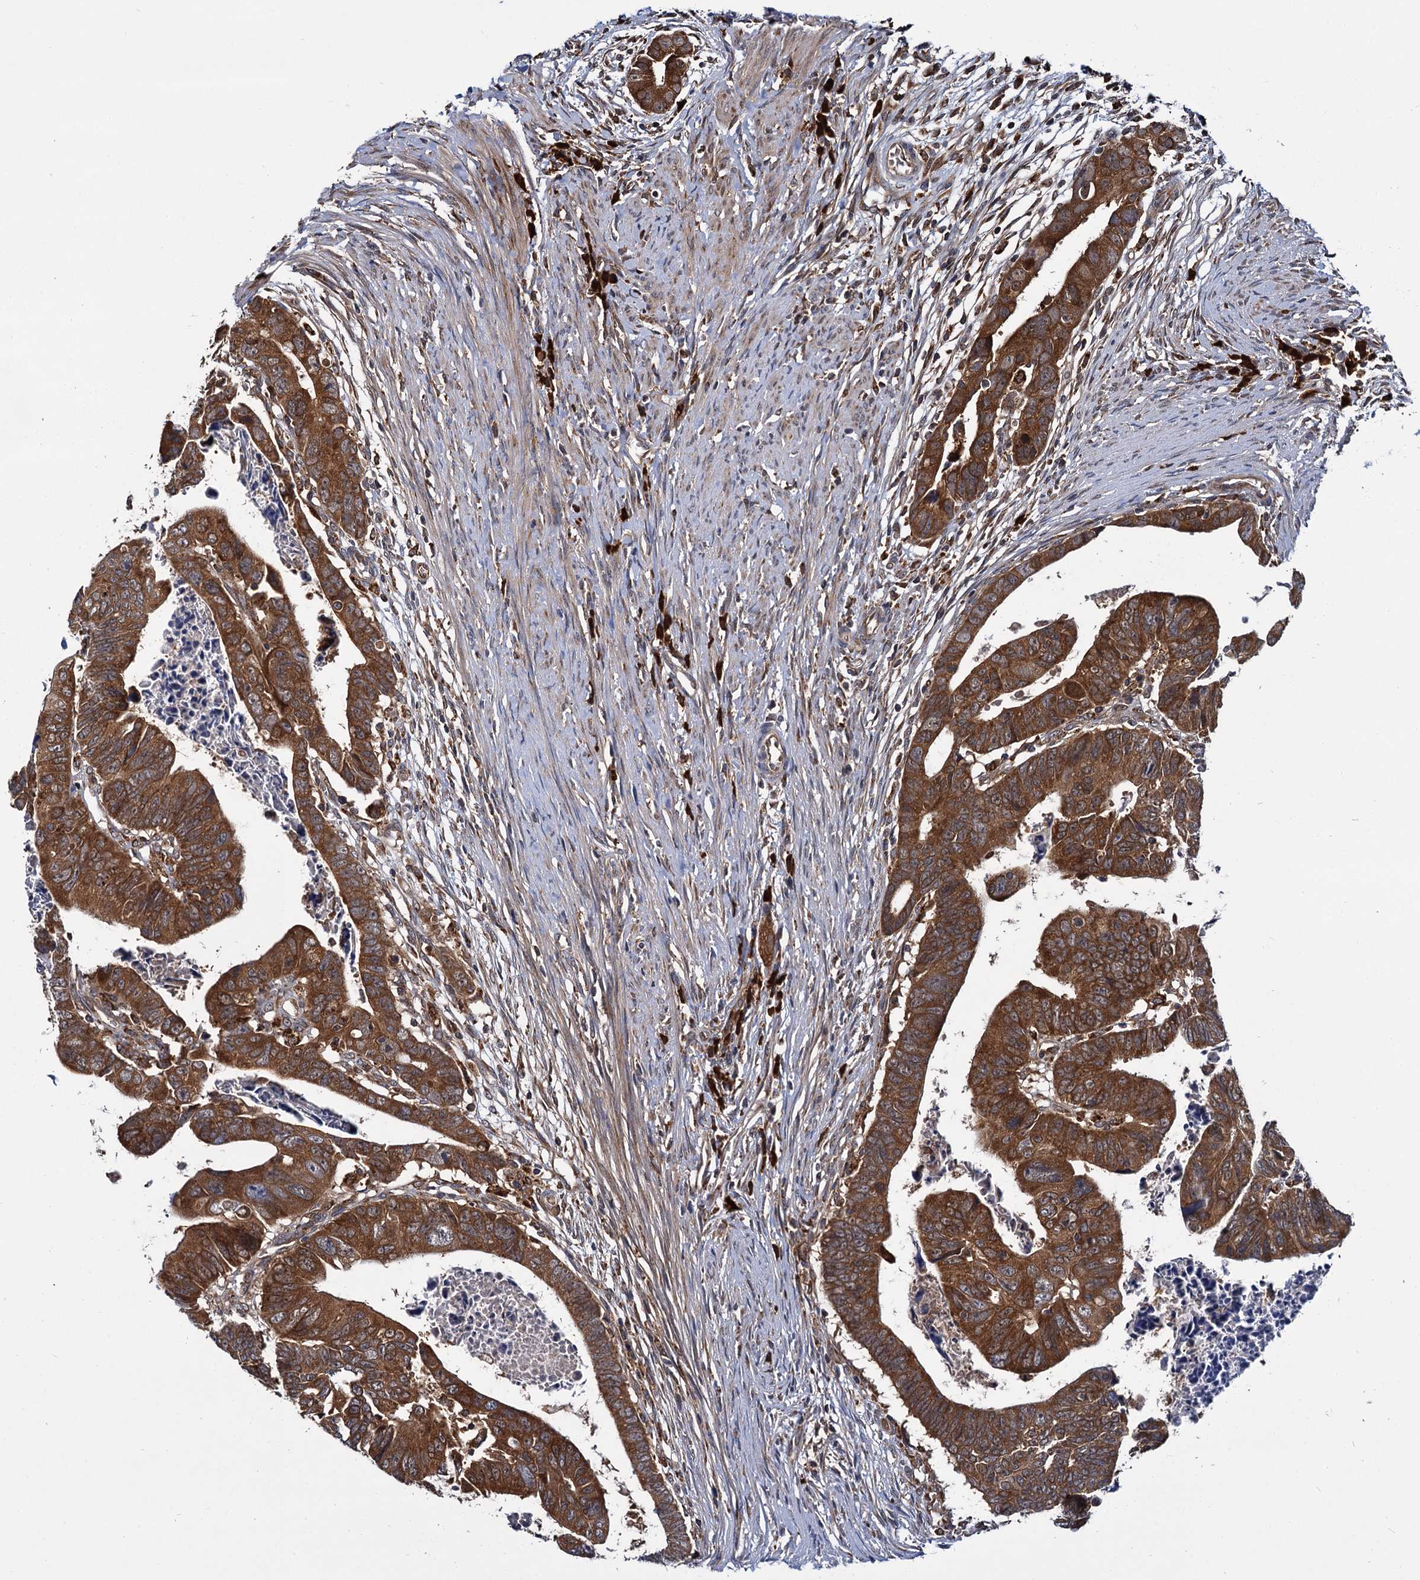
{"staining": {"intensity": "strong", "quantity": ">75%", "location": "cytoplasmic/membranous"}, "tissue": "colorectal cancer", "cell_type": "Tumor cells", "image_type": "cancer", "snomed": [{"axis": "morphology", "description": "Adenocarcinoma, NOS"}, {"axis": "topography", "description": "Rectum"}], "caption": "The micrograph displays immunohistochemical staining of adenocarcinoma (colorectal). There is strong cytoplasmic/membranous staining is present in approximately >75% of tumor cells. Ihc stains the protein in brown and the nuclei are stained blue.", "gene": "UFM1", "patient": {"sex": "female", "age": 65}}